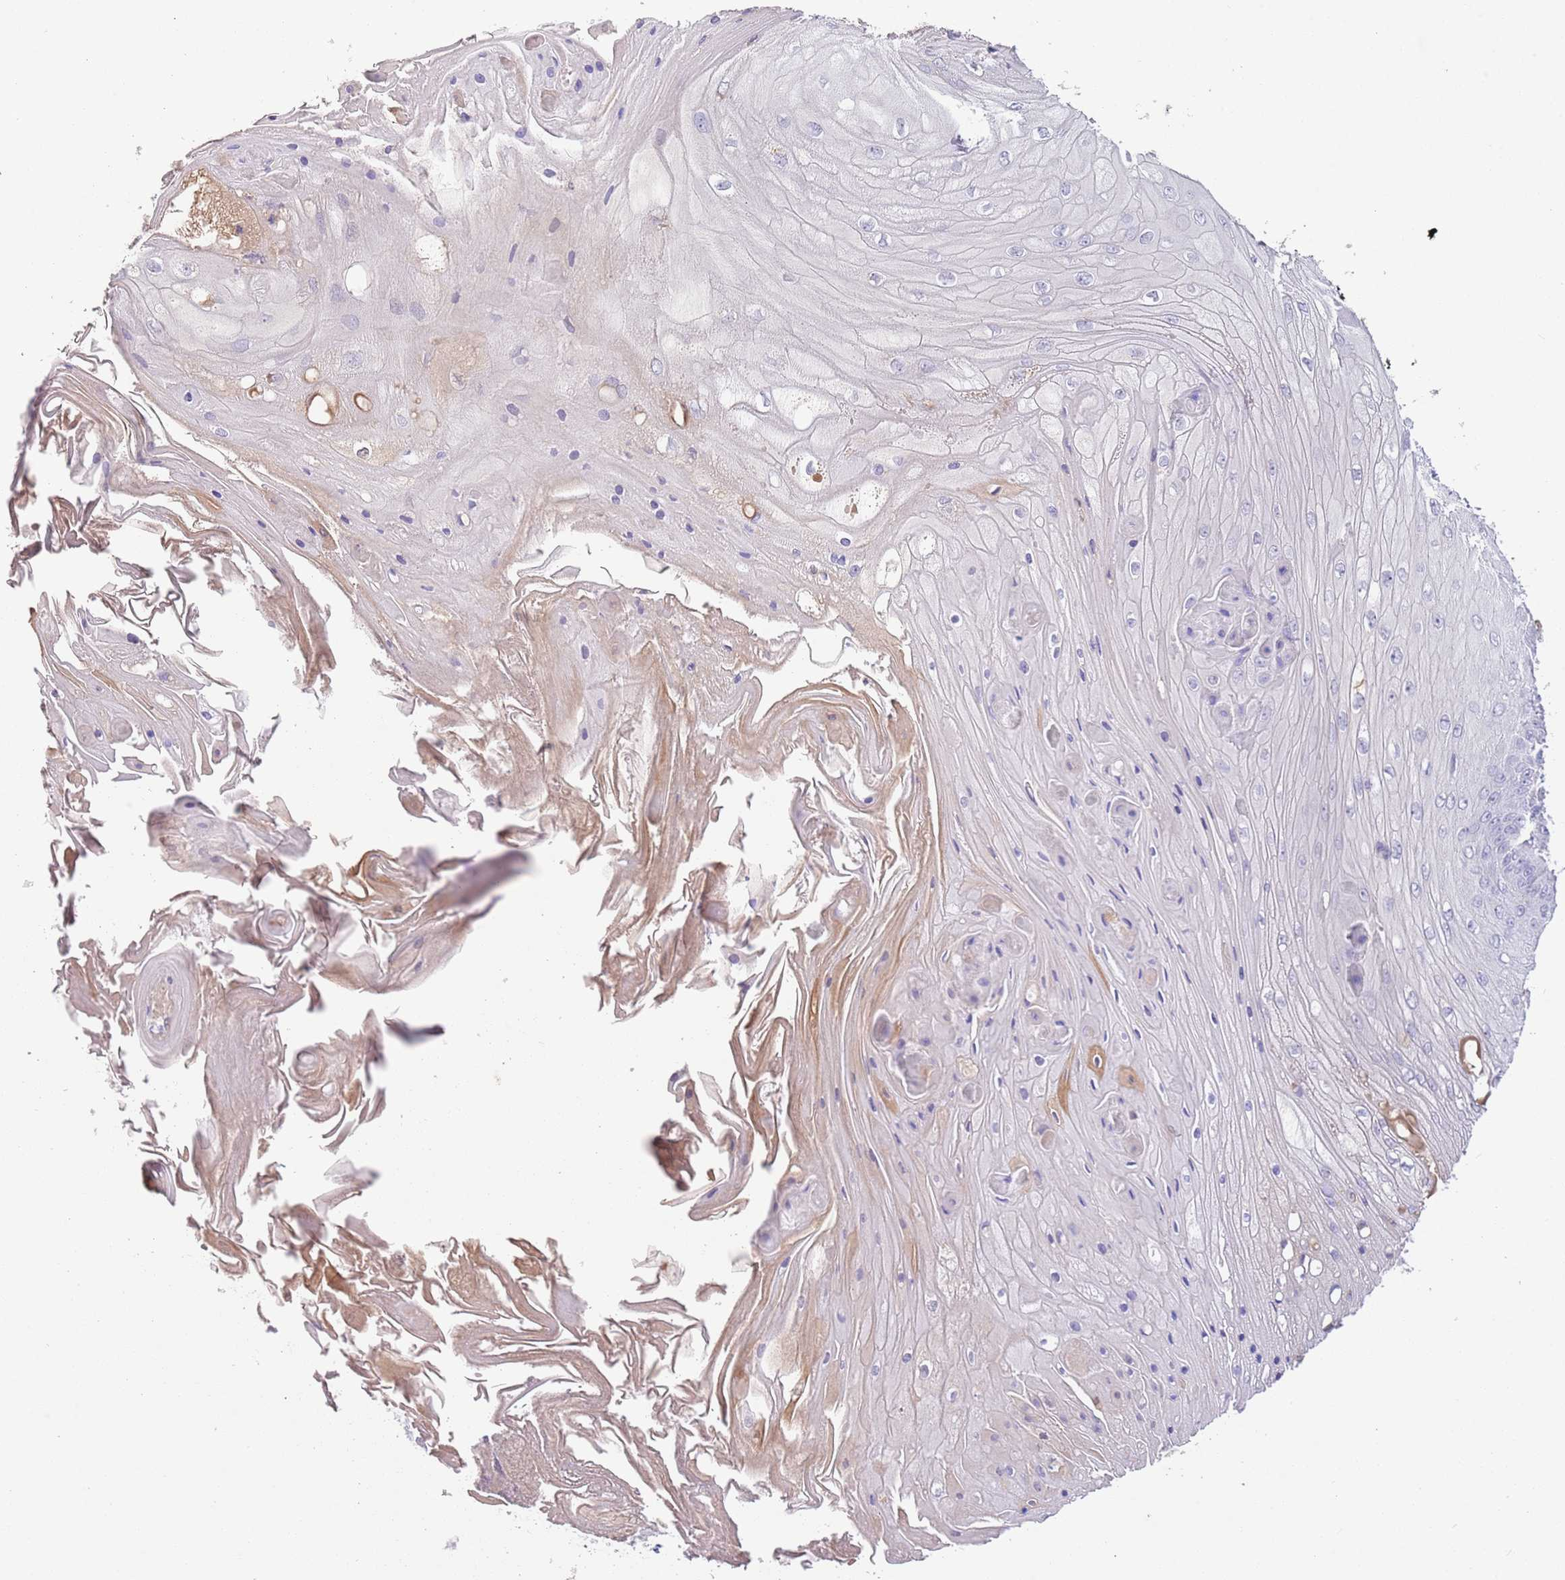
{"staining": {"intensity": "negative", "quantity": "none", "location": "none"}, "tissue": "skin cancer", "cell_type": "Tumor cells", "image_type": "cancer", "snomed": [{"axis": "morphology", "description": "Squamous cell carcinoma, NOS"}, {"axis": "topography", "description": "Skin"}], "caption": "Immunohistochemistry image of neoplastic tissue: human skin cancer stained with DAB displays no significant protein positivity in tumor cells. The staining was performed using DAB (3,3'-diaminobenzidine) to visualize the protein expression in brown, while the nuclei were stained in blue with hematoxylin (Magnification: 20x).", "gene": "IGFL4", "patient": {"sex": "male", "age": 70}}